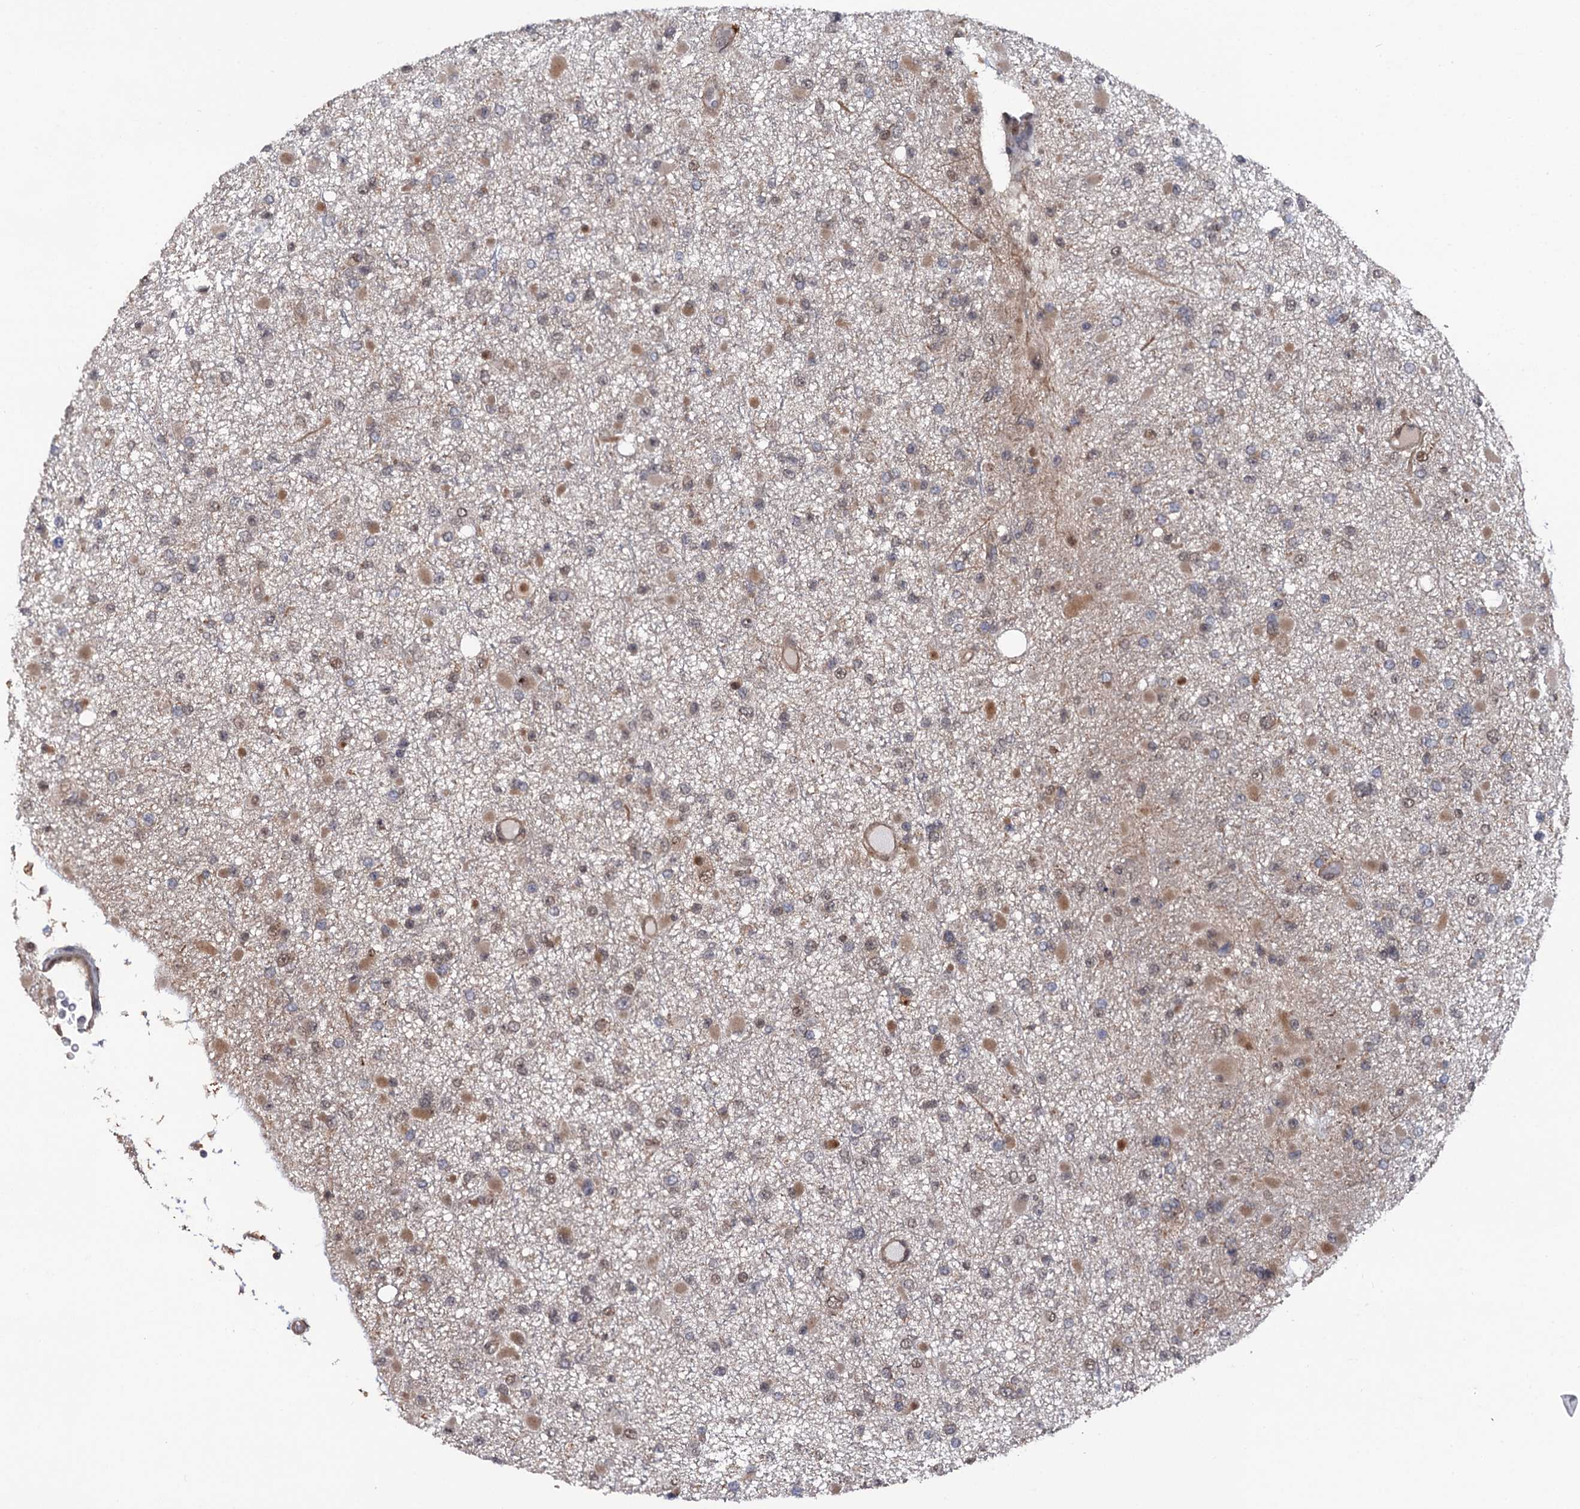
{"staining": {"intensity": "moderate", "quantity": "<25%", "location": "cytoplasmic/membranous"}, "tissue": "glioma", "cell_type": "Tumor cells", "image_type": "cancer", "snomed": [{"axis": "morphology", "description": "Glioma, malignant, Low grade"}, {"axis": "topography", "description": "Brain"}], "caption": "Tumor cells demonstrate moderate cytoplasmic/membranous staining in approximately <25% of cells in glioma. Nuclei are stained in blue.", "gene": "CDC23", "patient": {"sex": "female", "age": 22}}